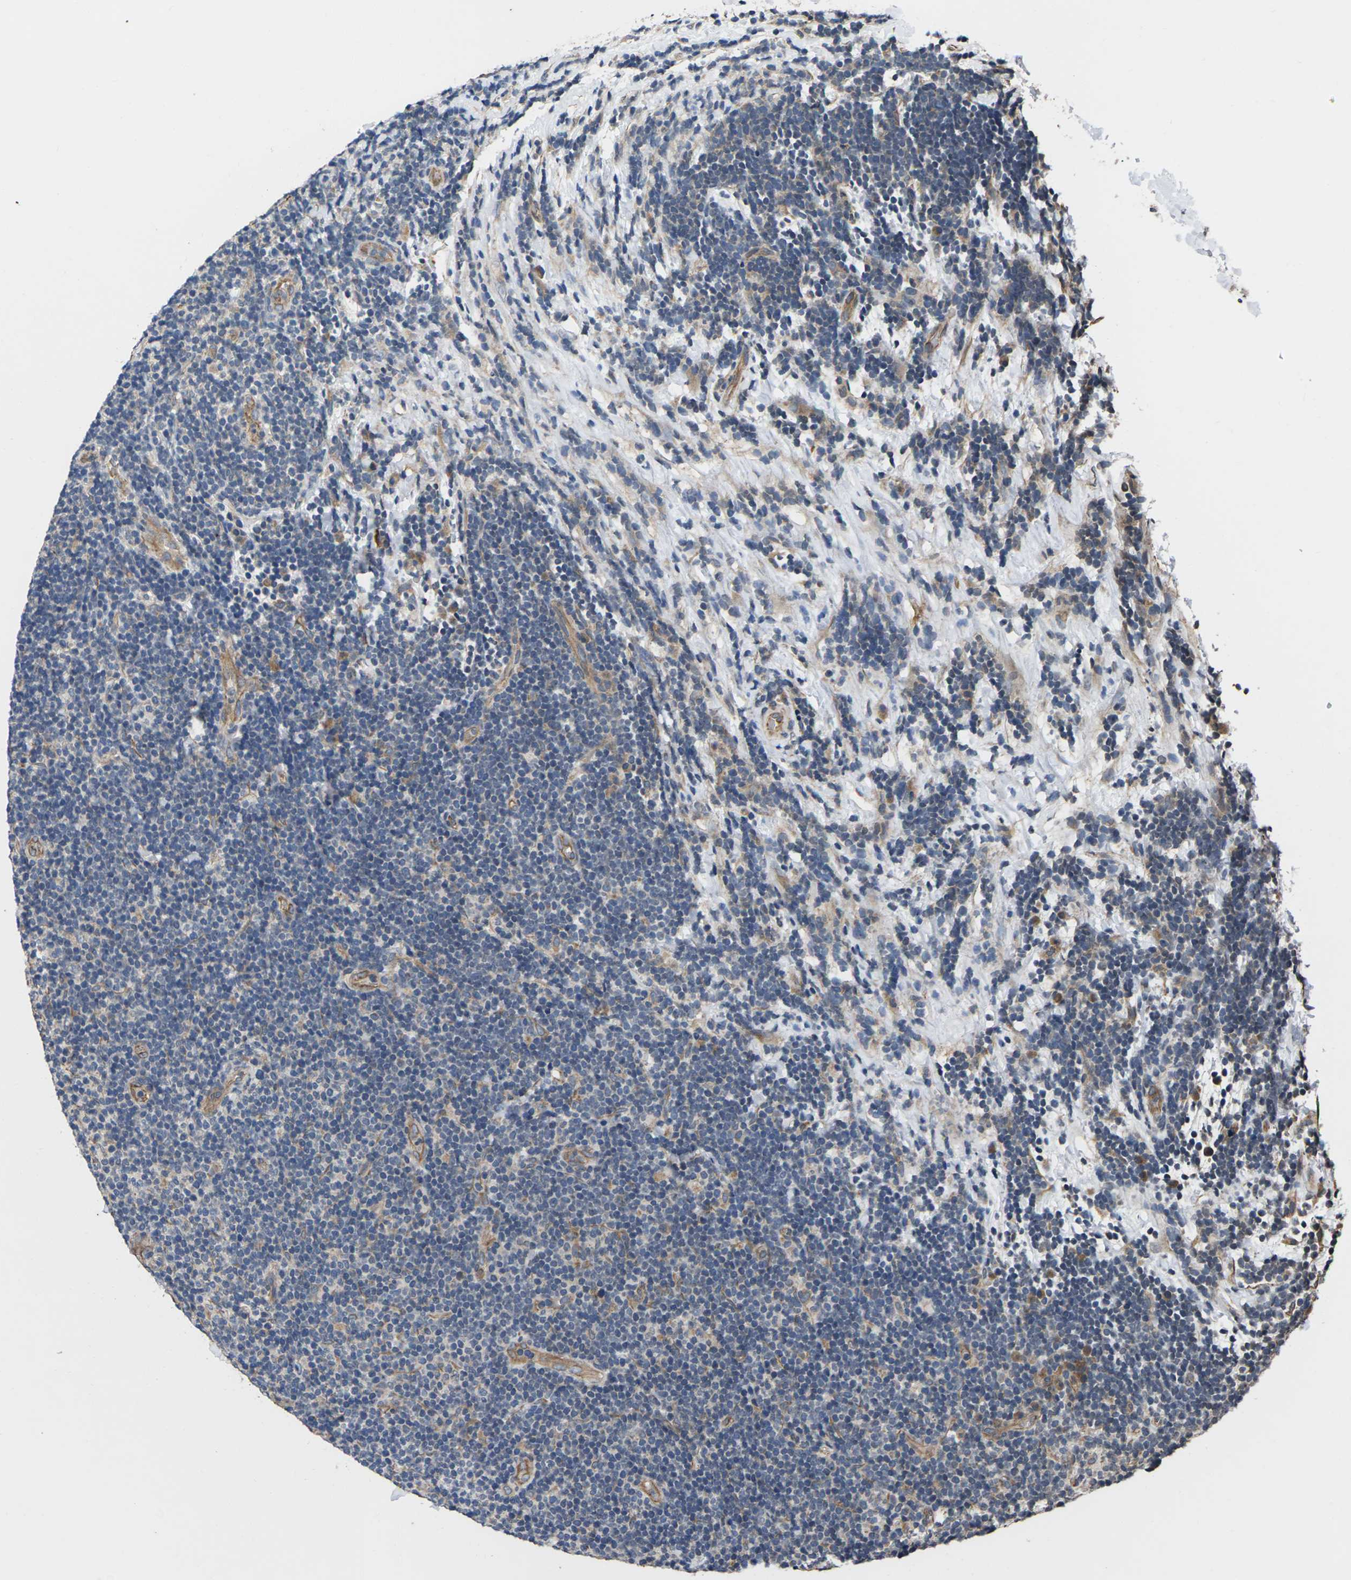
{"staining": {"intensity": "weak", "quantity": "25%-75%", "location": "cytoplasmic/membranous"}, "tissue": "lymphoma", "cell_type": "Tumor cells", "image_type": "cancer", "snomed": [{"axis": "morphology", "description": "Malignant lymphoma, non-Hodgkin's type, Low grade"}, {"axis": "topography", "description": "Lymph node"}], "caption": "The immunohistochemical stain highlights weak cytoplasmic/membranous positivity in tumor cells of lymphoma tissue.", "gene": "DKK2", "patient": {"sex": "male", "age": 83}}